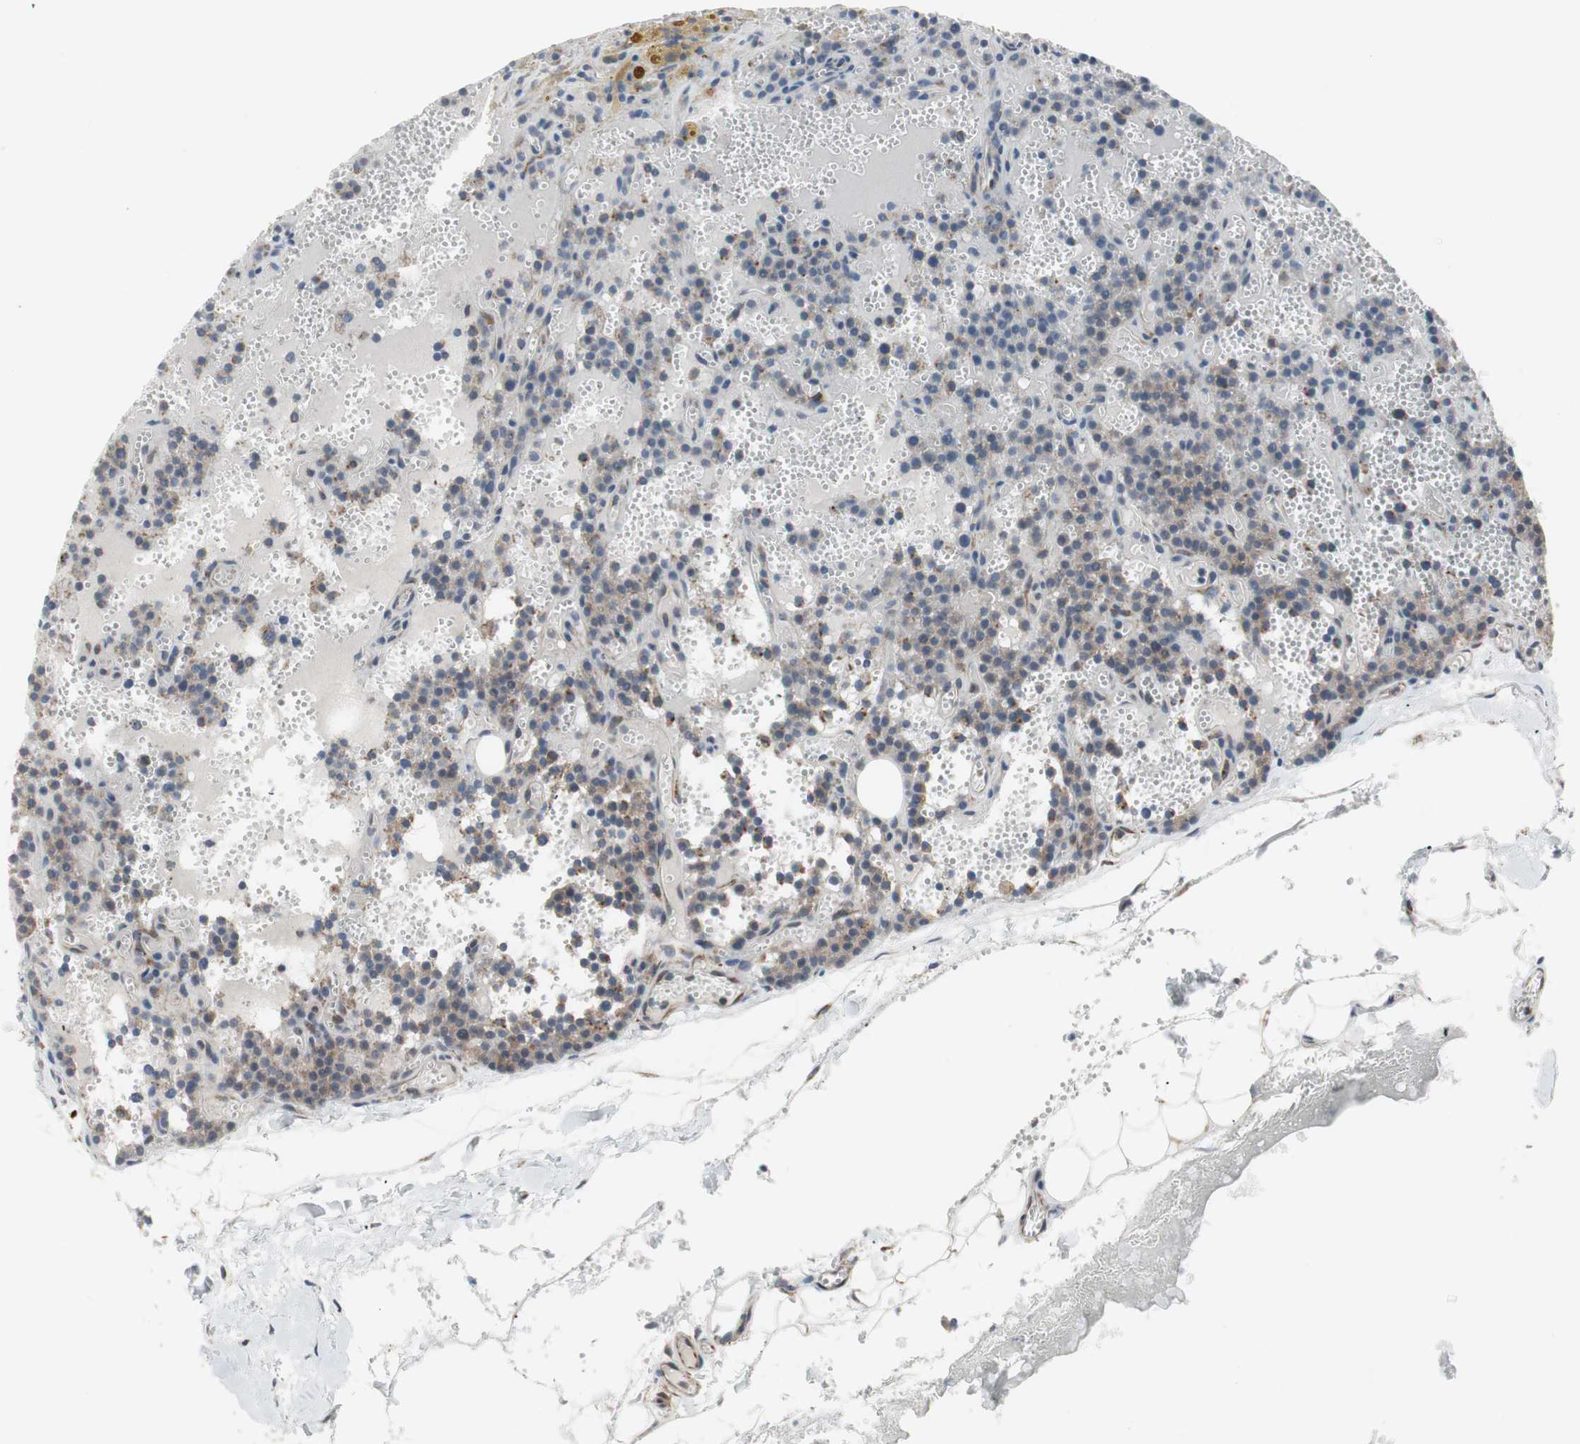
{"staining": {"intensity": "weak", "quantity": ">75%", "location": "cytoplasmic/membranous"}, "tissue": "parathyroid gland", "cell_type": "Glandular cells", "image_type": "normal", "snomed": [{"axis": "morphology", "description": "Normal tissue, NOS"}, {"axis": "topography", "description": "Parathyroid gland"}], "caption": "Parathyroid gland stained with immunohistochemistry (IHC) shows weak cytoplasmic/membranous expression in about >75% of glandular cells. The protein is shown in brown color, while the nuclei are stained blue.", "gene": "H6PD", "patient": {"sex": "male", "age": 25}}